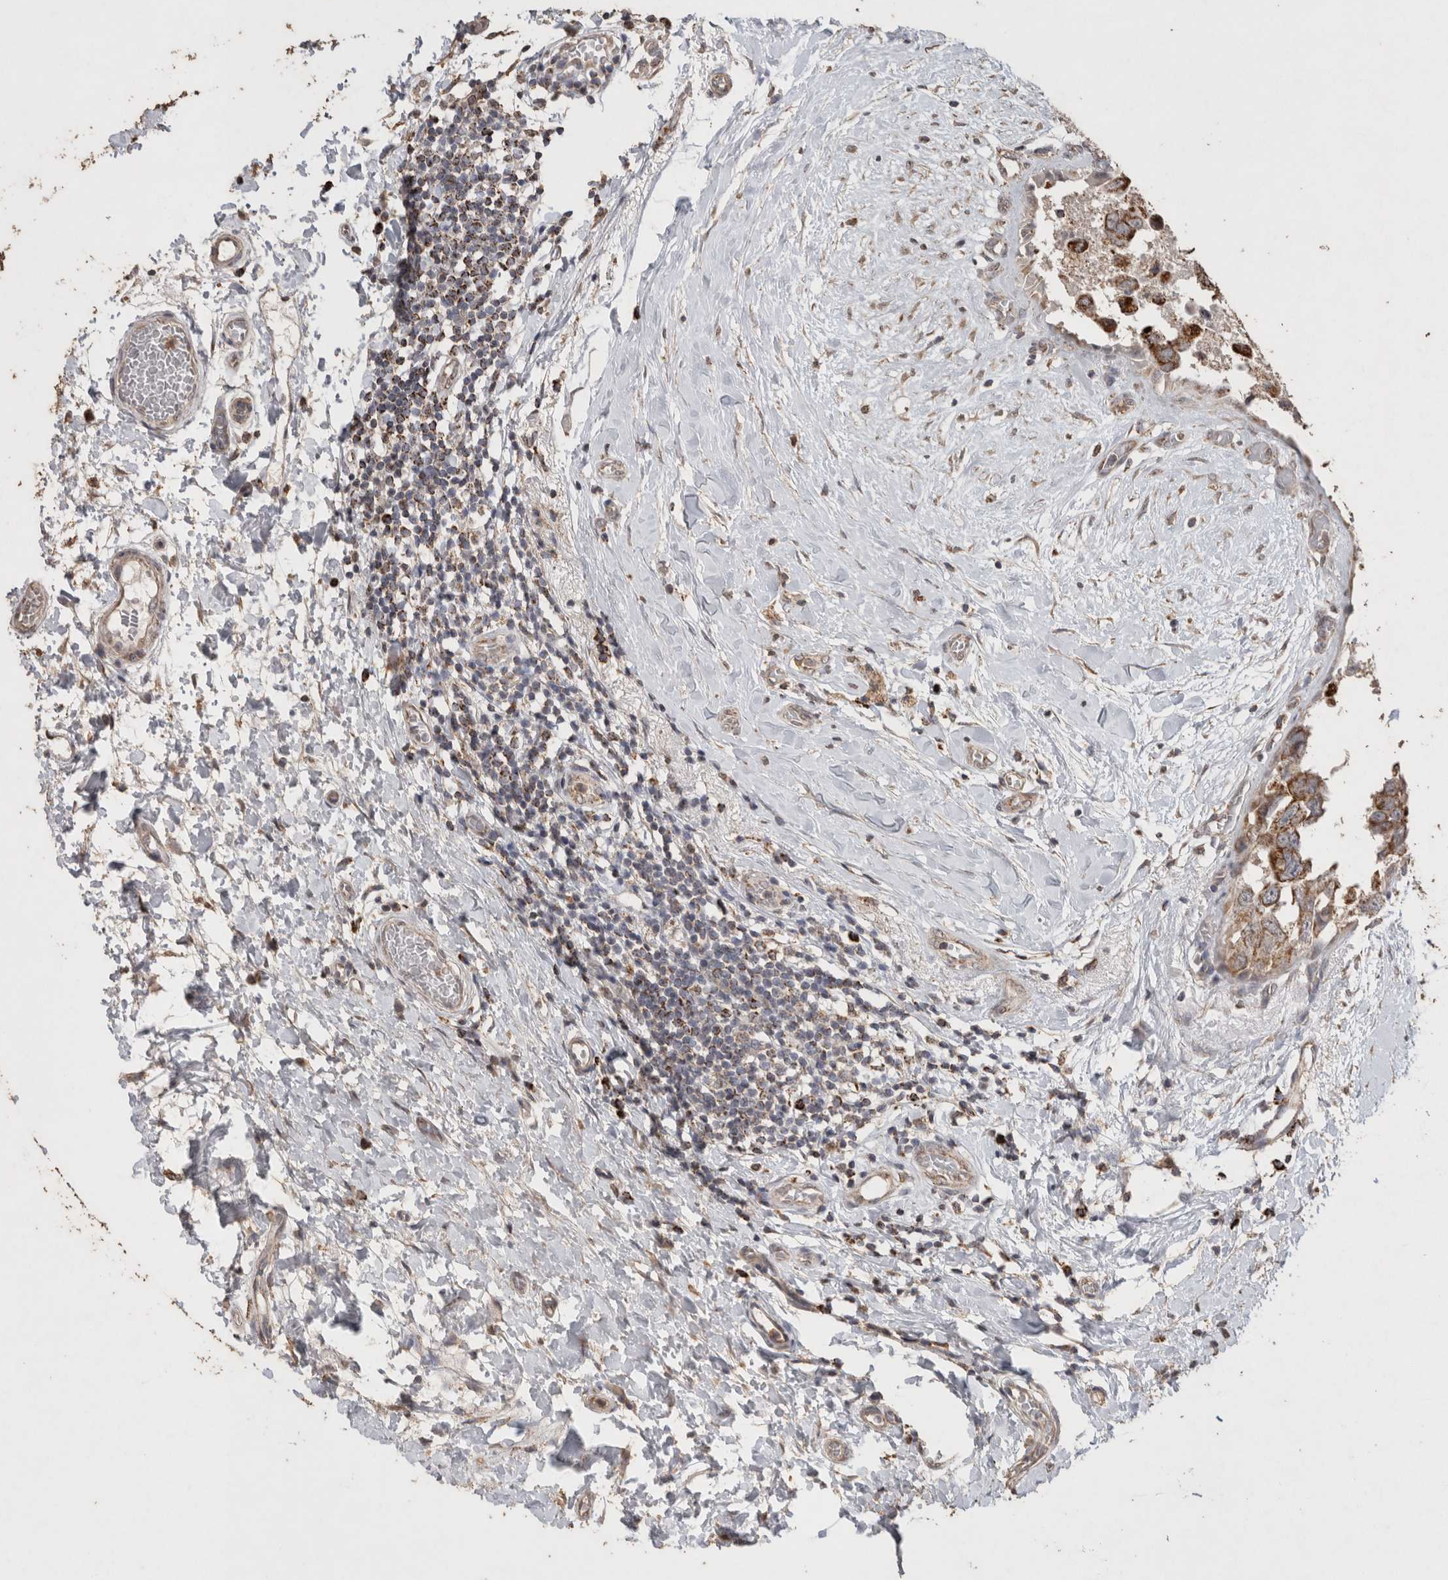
{"staining": {"intensity": "moderate", "quantity": ">75%", "location": "cytoplasmic/membranous"}, "tissue": "breast cancer", "cell_type": "Tumor cells", "image_type": "cancer", "snomed": [{"axis": "morphology", "description": "Duct carcinoma"}, {"axis": "topography", "description": "Breast"}], "caption": "An immunohistochemistry histopathology image of tumor tissue is shown. Protein staining in brown labels moderate cytoplasmic/membranous positivity in intraductal carcinoma (breast) within tumor cells.", "gene": "ACADM", "patient": {"sex": "female", "age": 62}}